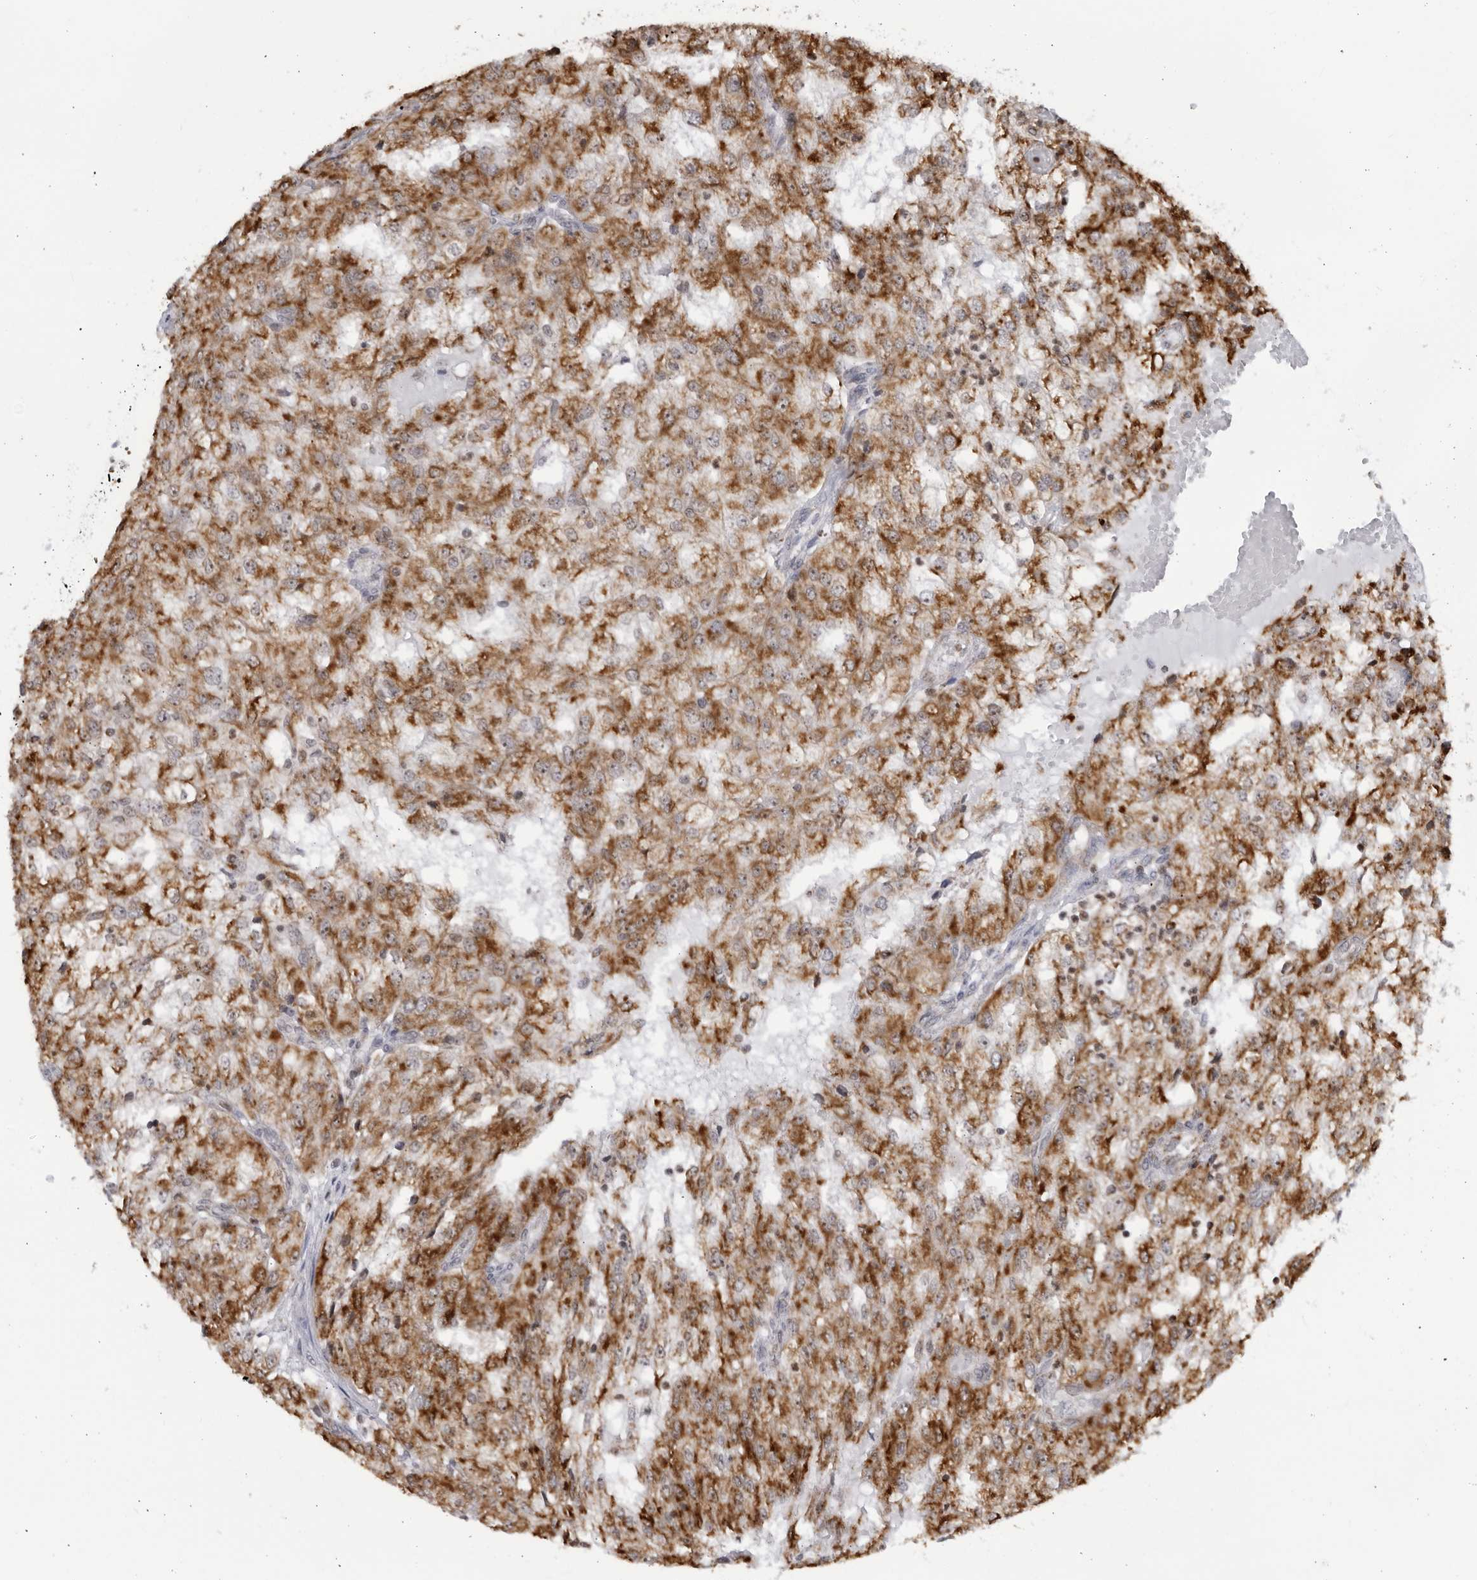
{"staining": {"intensity": "moderate", "quantity": ">75%", "location": "cytoplasmic/membranous"}, "tissue": "renal cancer", "cell_type": "Tumor cells", "image_type": "cancer", "snomed": [{"axis": "morphology", "description": "Adenocarcinoma, NOS"}, {"axis": "topography", "description": "Kidney"}], "caption": "DAB (3,3'-diaminobenzidine) immunohistochemical staining of adenocarcinoma (renal) reveals moderate cytoplasmic/membranous protein expression in about >75% of tumor cells.", "gene": "RBM34", "patient": {"sex": "female", "age": 54}}